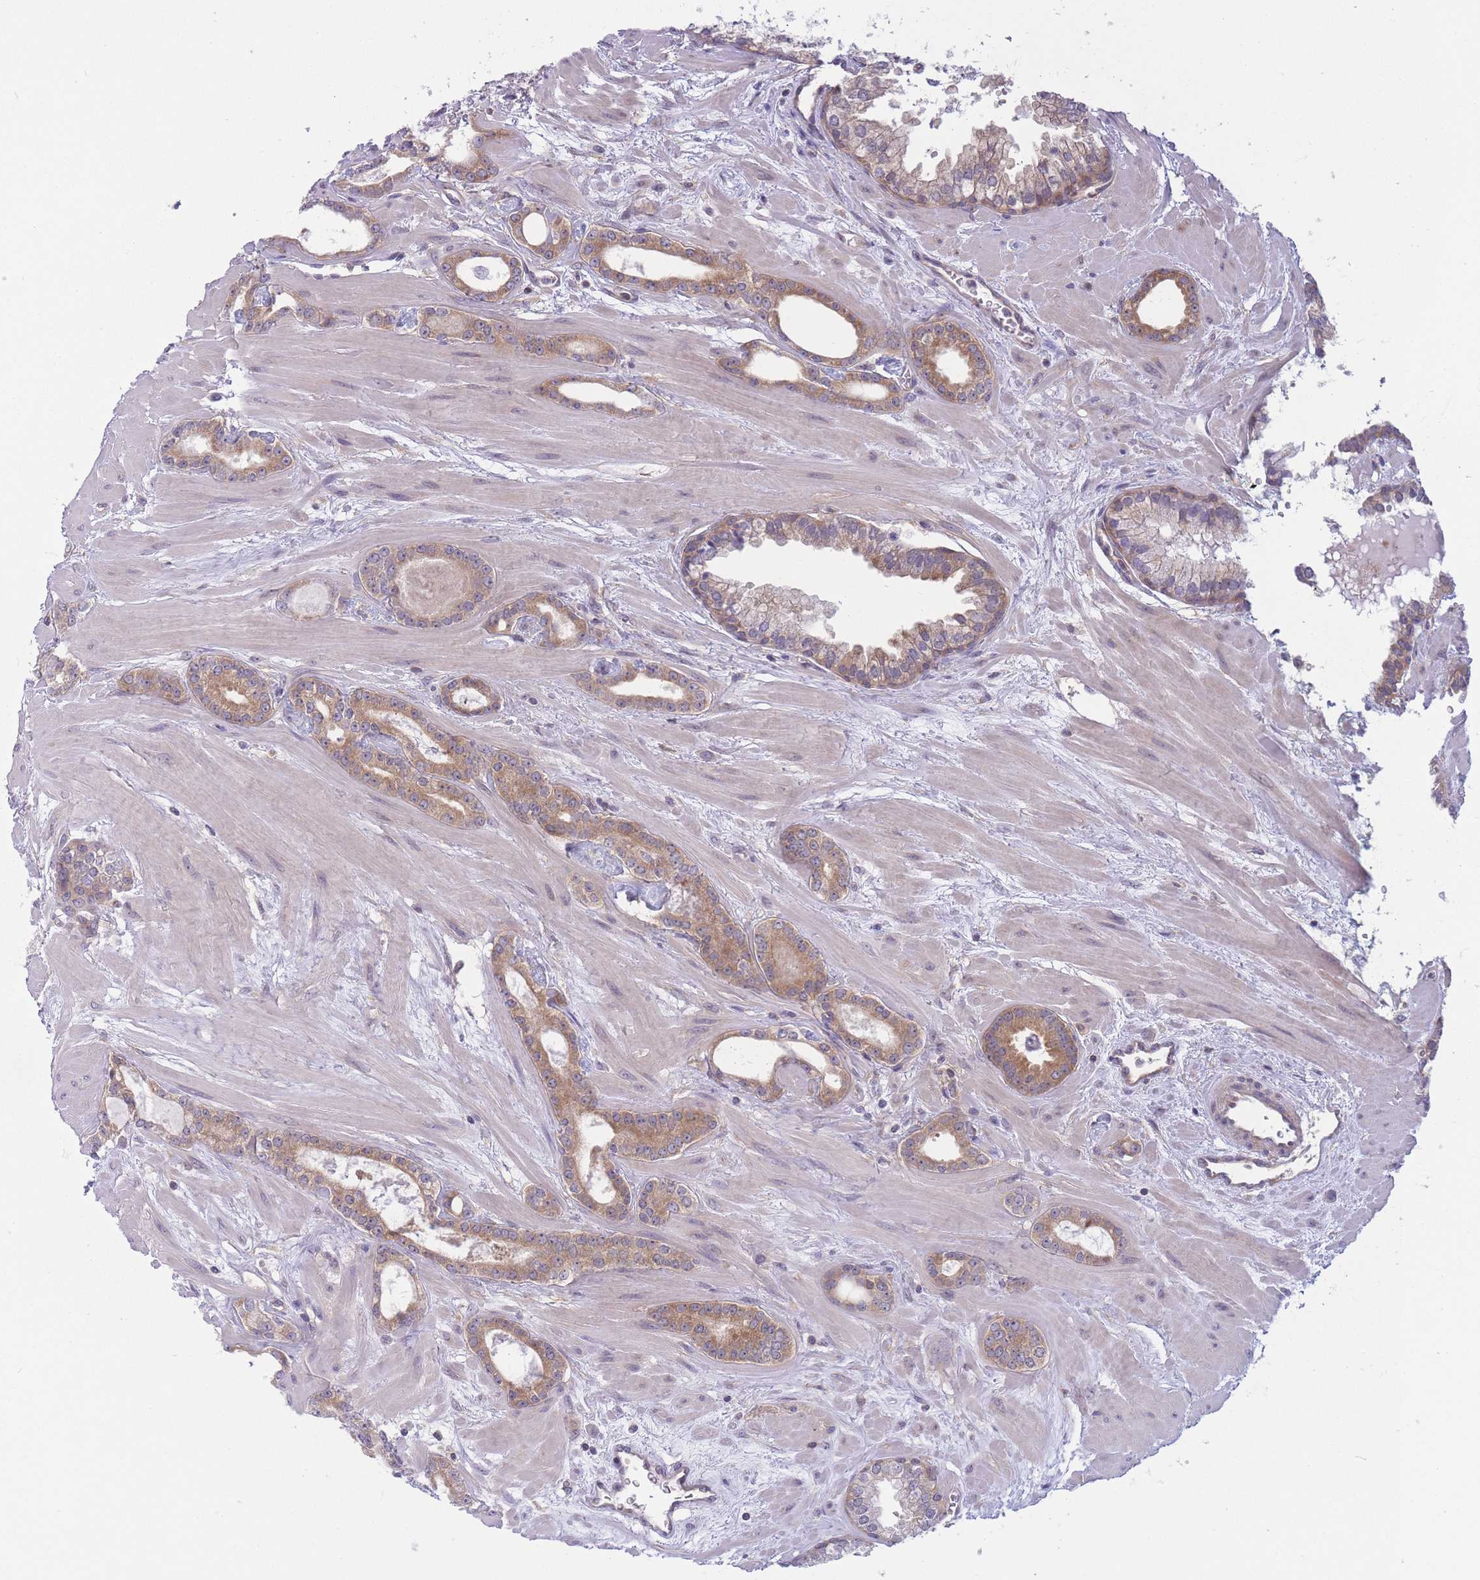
{"staining": {"intensity": "moderate", "quantity": ">75%", "location": "cytoplasmic/membranous"}, "tissue": "prostate cancer", "cell_type": "Tumor cells", "image_type": "cancer", "snomed": [{"axis": "morphology", "description": "Adenocarcinoma, Low grade"}, {"axis": "topography", "description": "Prostate"}], "caption": "Protein expression analysis of prostate adenocarcinoma (low-grade) exhibits moderate cytoplasmic/membranous positivity in about >75% of tumor cells.", "gene": "PFDN6", "patient": {"sex": "male", "age": 60}}